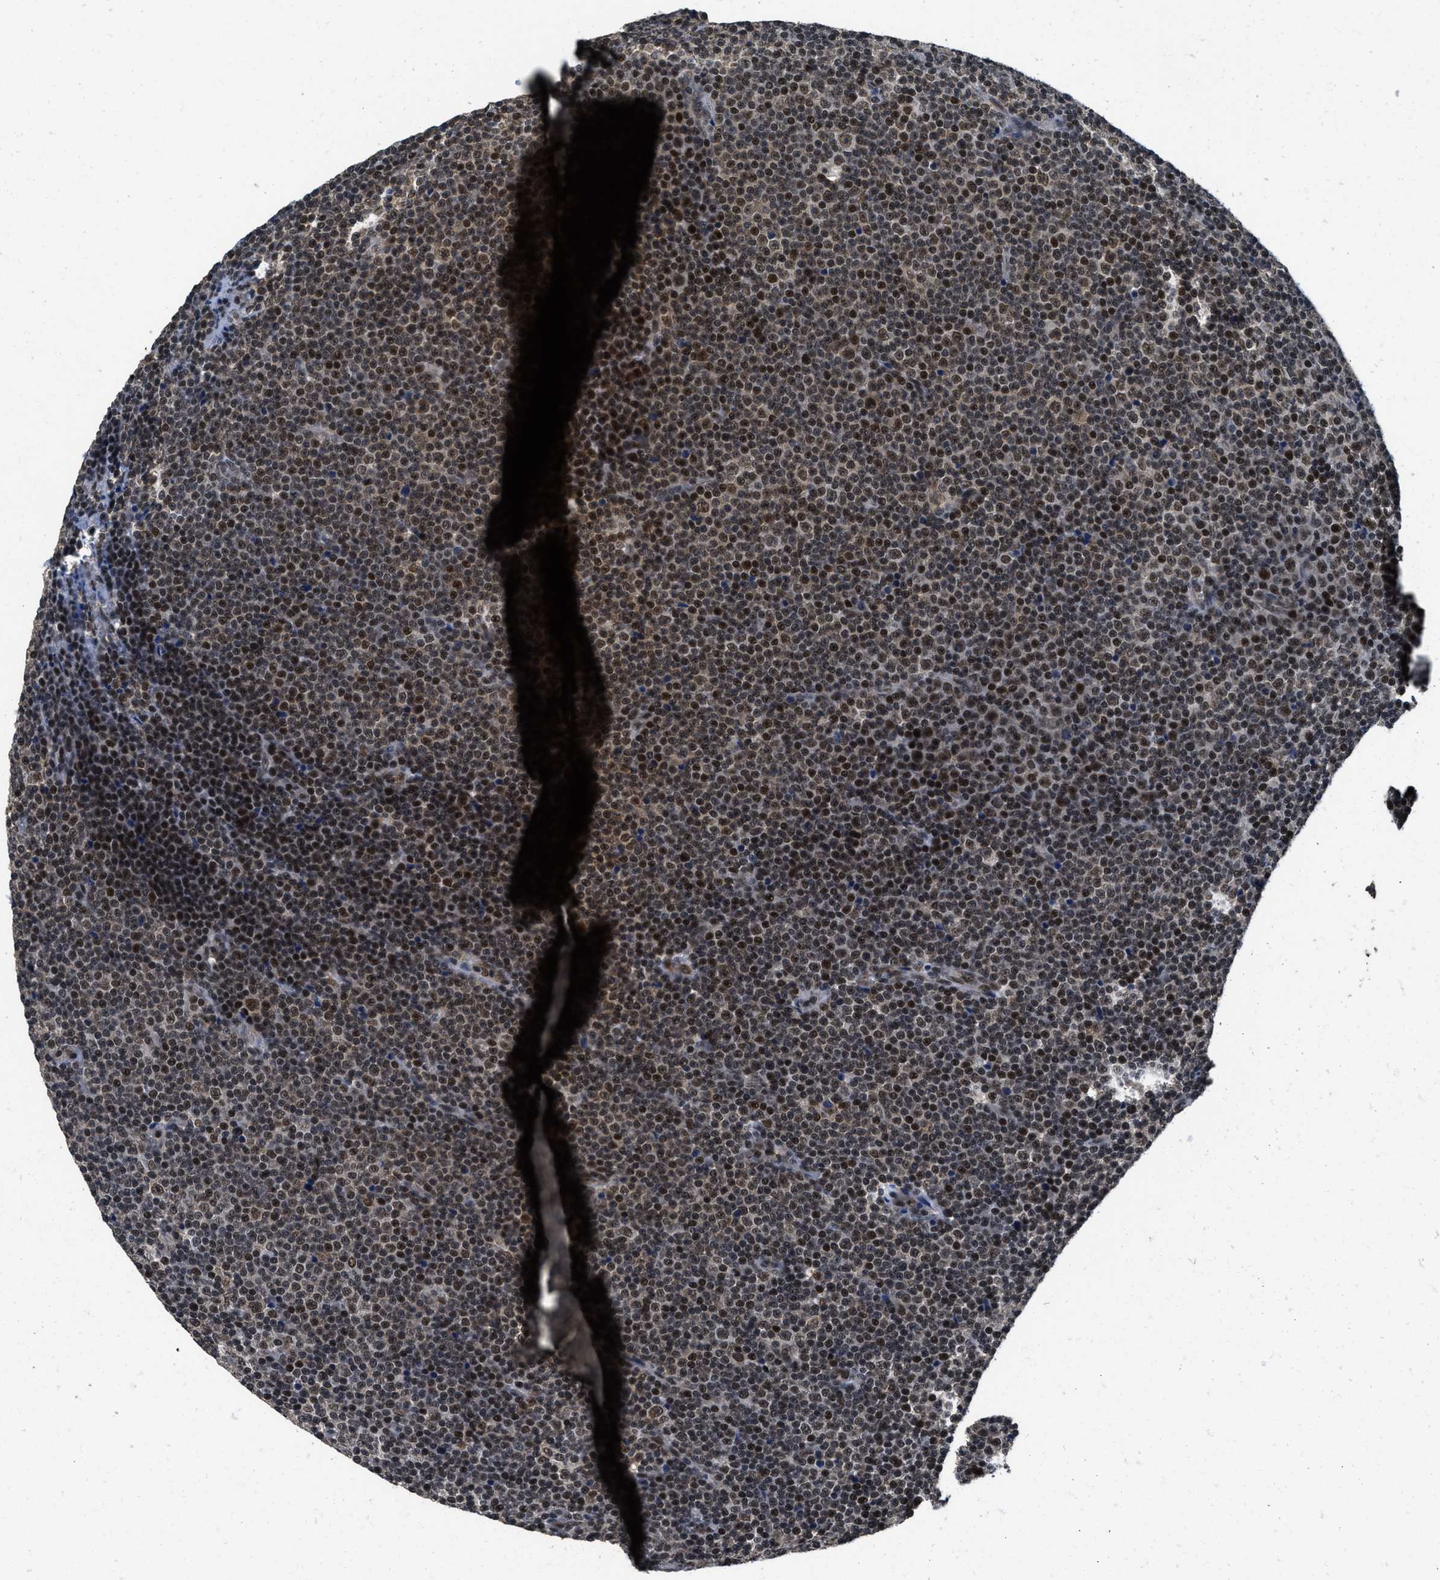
{"staining": {"intensity": "strong", "quantity": ">75%", "location": "nuclear"}, "tissue": "lymphoma", "cell_type": "Tumor cells", "image_type": "cancer", "snomed": [{"axis": "morphology", "description": "Malignant lymphoma, non-Hodgkin's type, Low grade"}, {"axis": "topography", "description": "Lymph node"}], "caption": "Tumor cells demonstrate high levels of strong nuclear expression in about >75% of cells in human lymphoma.", "gene": "CUL4B", "patient": {"sex": "female", "age": 67}}